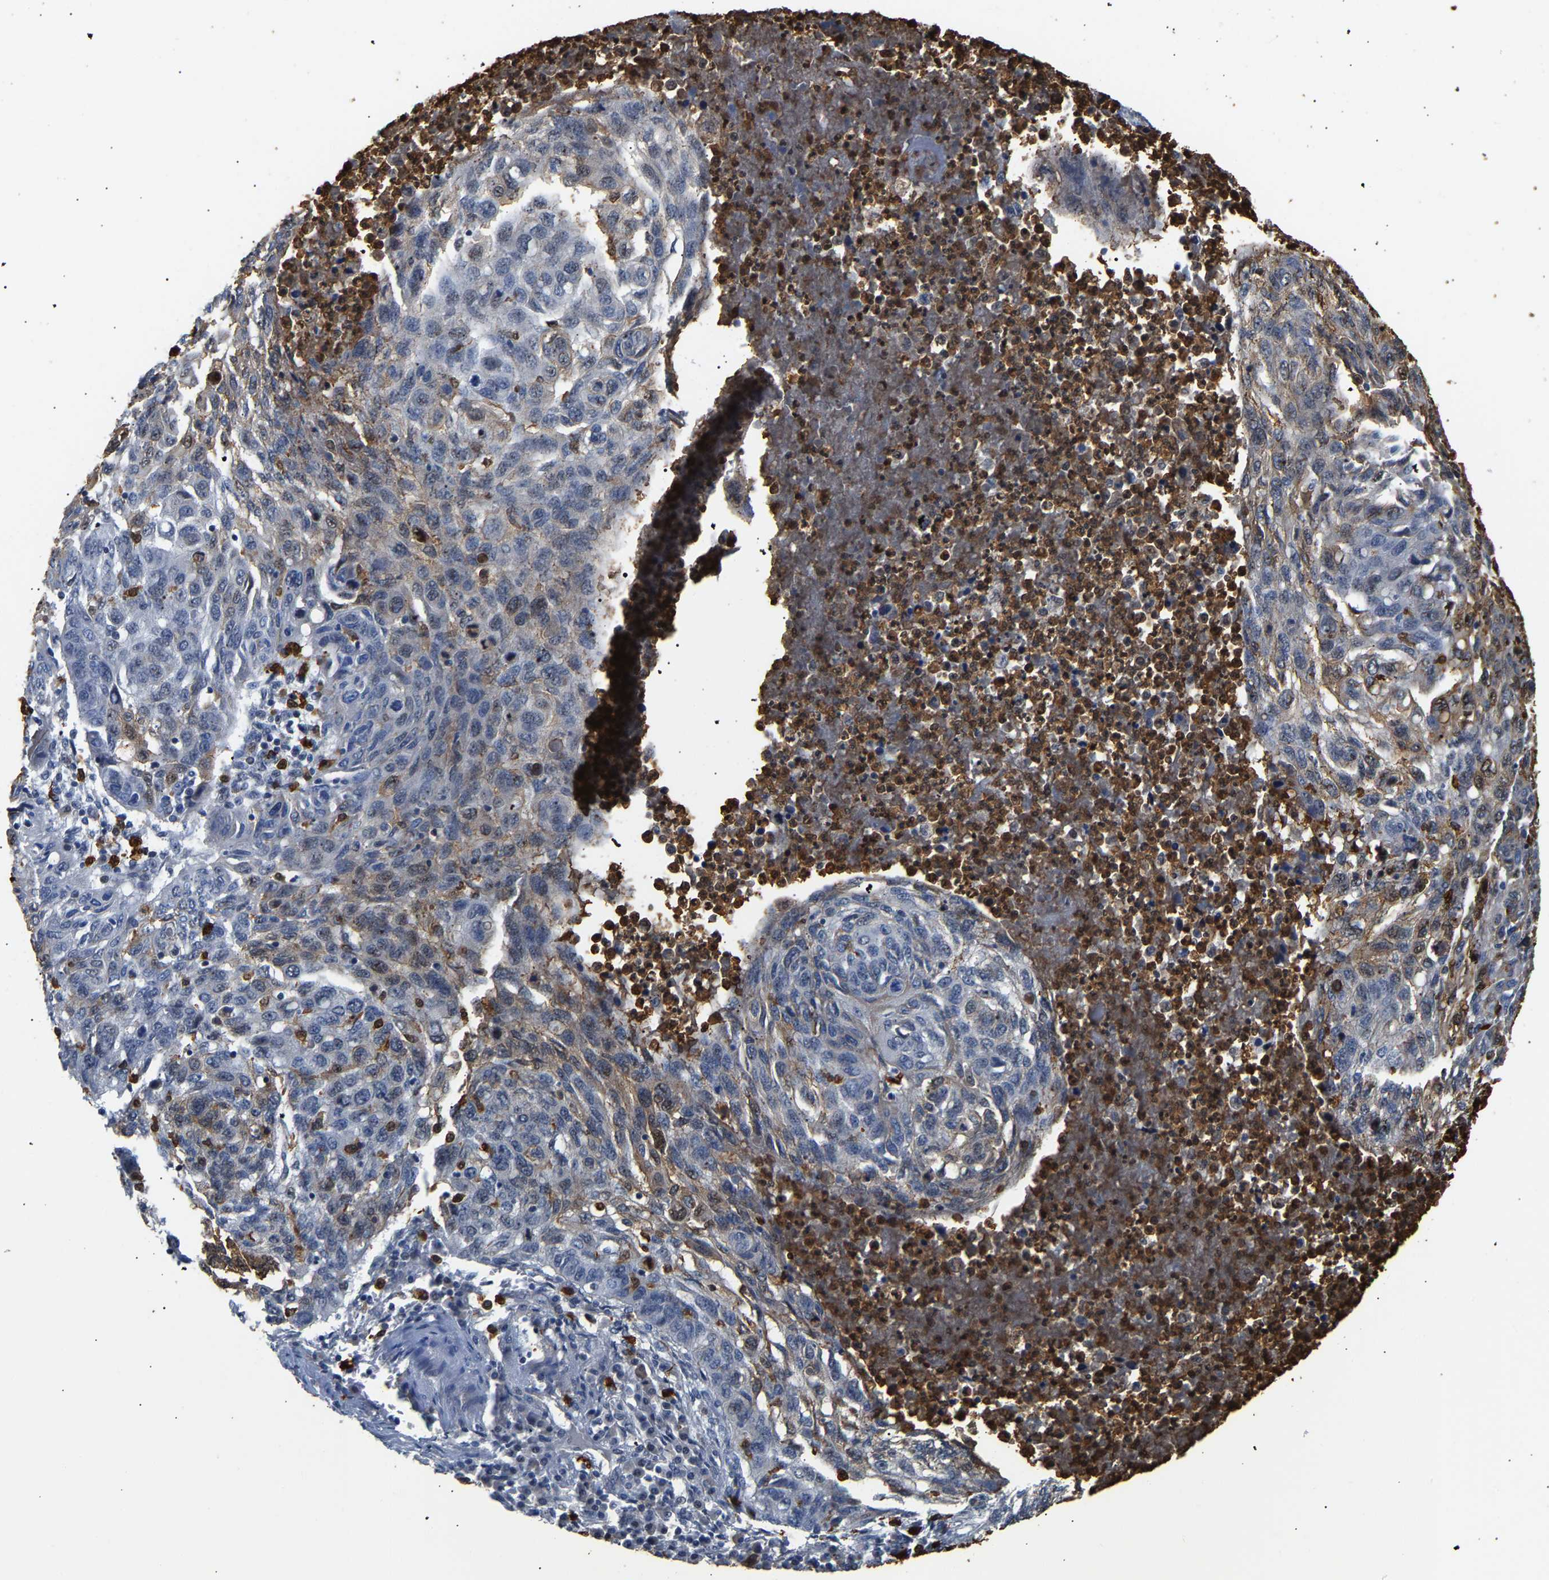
{"staining": {"intensity": "moderate", "quantity": "<25%", "location": "cytoplasmic/membranous,nuclear"}, "tissue": "lung cancer", "cell_type": "Tumor cells", "image_type": "cancer", "snomed": [{"axis": "morphology", "description": "Squamous cell carcinoma, NOS"}, {"axis": "topography", "description": "Lung"}], "caption": "Immunohistochemistry (DAB (3,3'-diaminobenzidine)) staining of human lung squamous cell carcinoma displays moderate cytoplasmic/membranous and nuclear protein expression in about <25% of tumor cells. (DAB = brown stain, brightfield microscopy at high magnification).", "gene": "TDRD7", "patient": {"sex": "female", "age": 63}}